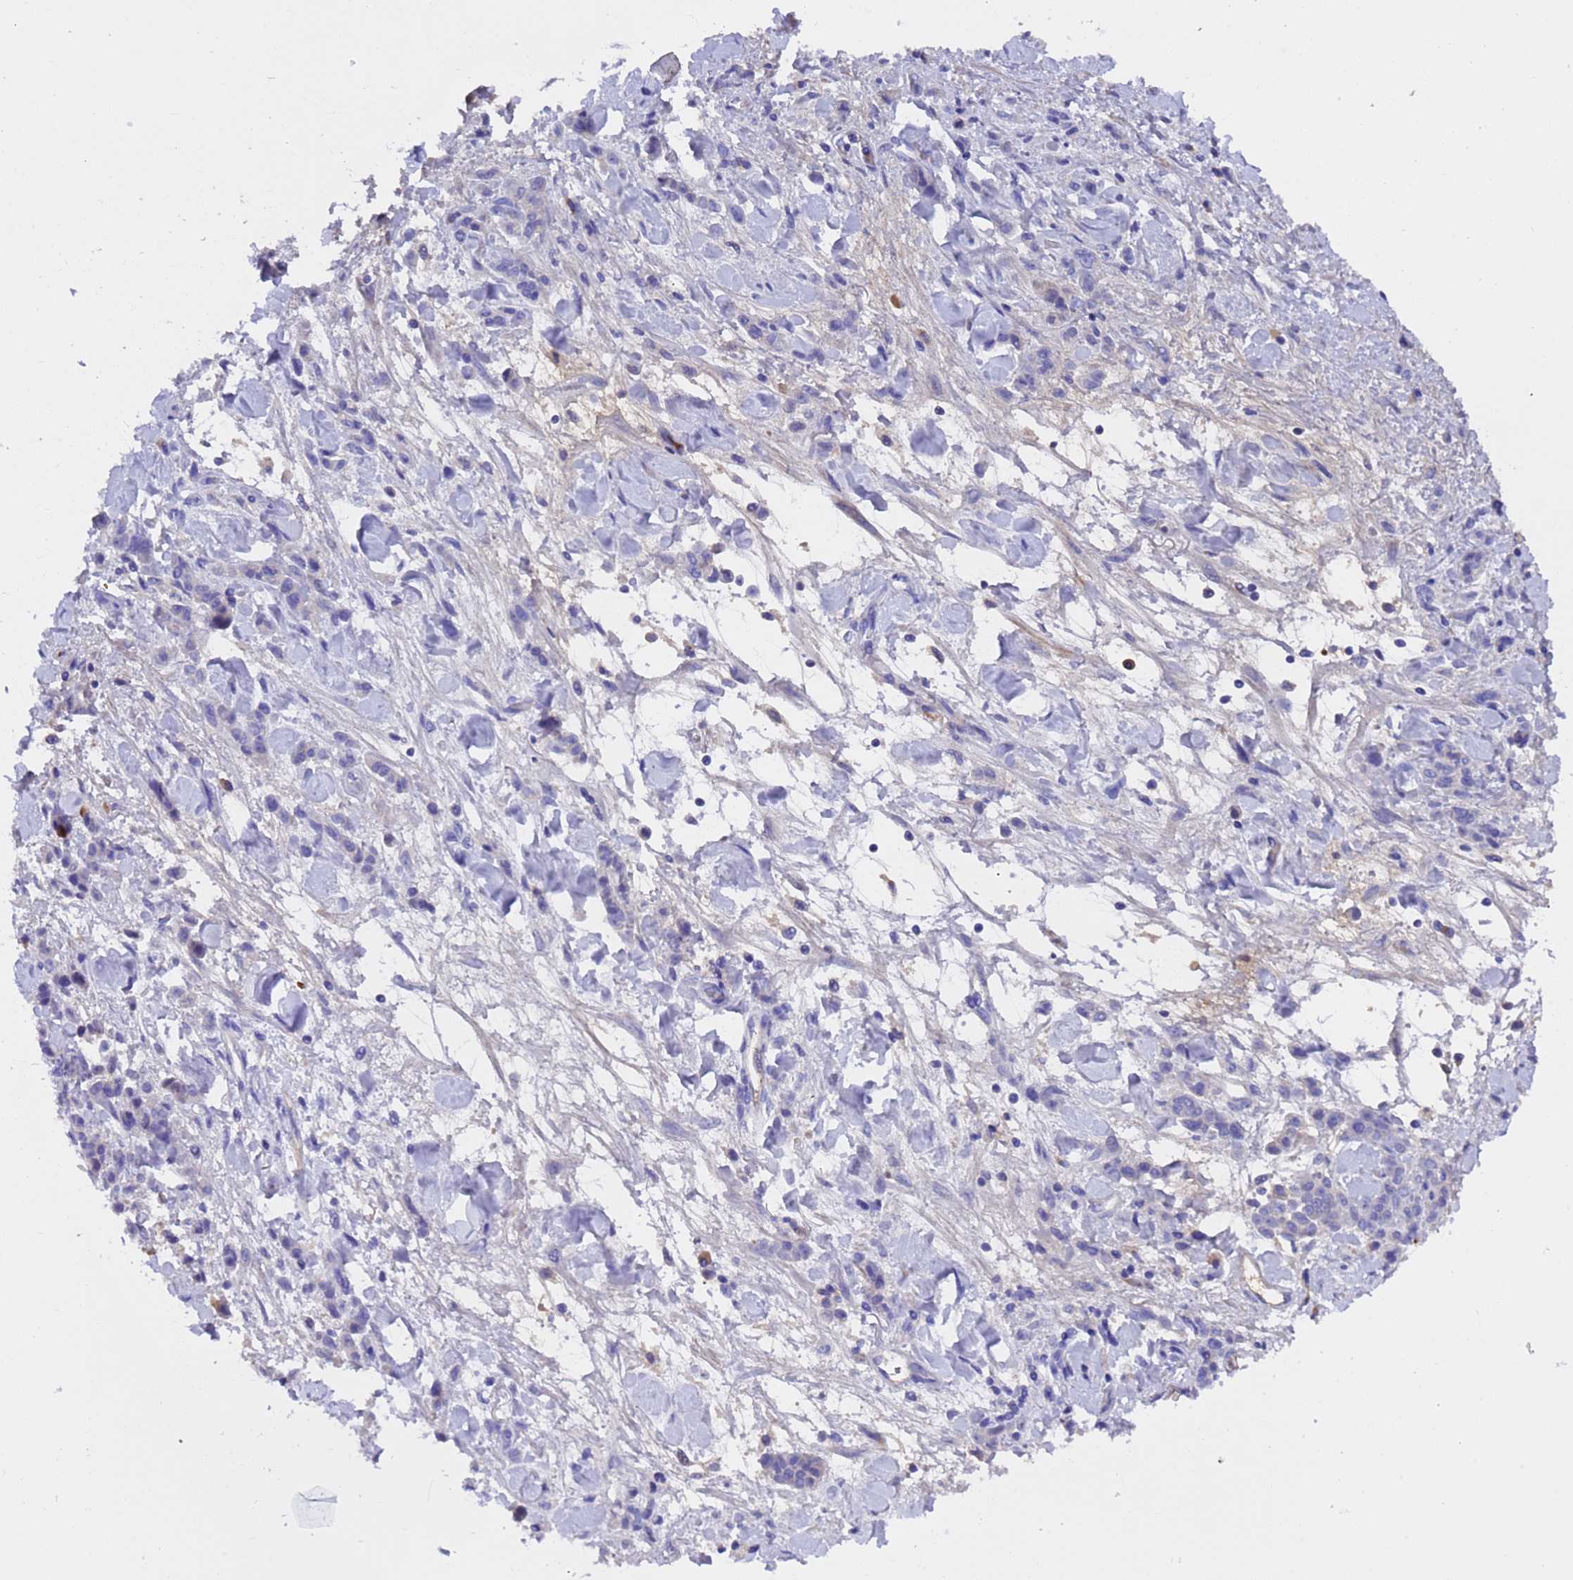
{"staining": {"intensity": "negative", "quantity": "none", "location": "none"}, "tissue": "stomach cancer", "cell_type": "Tumor cells", "image_type": "cancer", "snomed": [{"axis": "morphology", "description": "Normal tissue, NOS"}, {"axis": "morphology", "description": "Adenocarcinoma, NOS"}, {"axis": "topography", "description": "Stomach"}], "caption": "Human stomach cancer (adenocarcinoma) stained for a protein using IHC exhibits no expression in tumor cells.", "gene": "ELP6", "patient": {"sex": "male", "age": 82}}